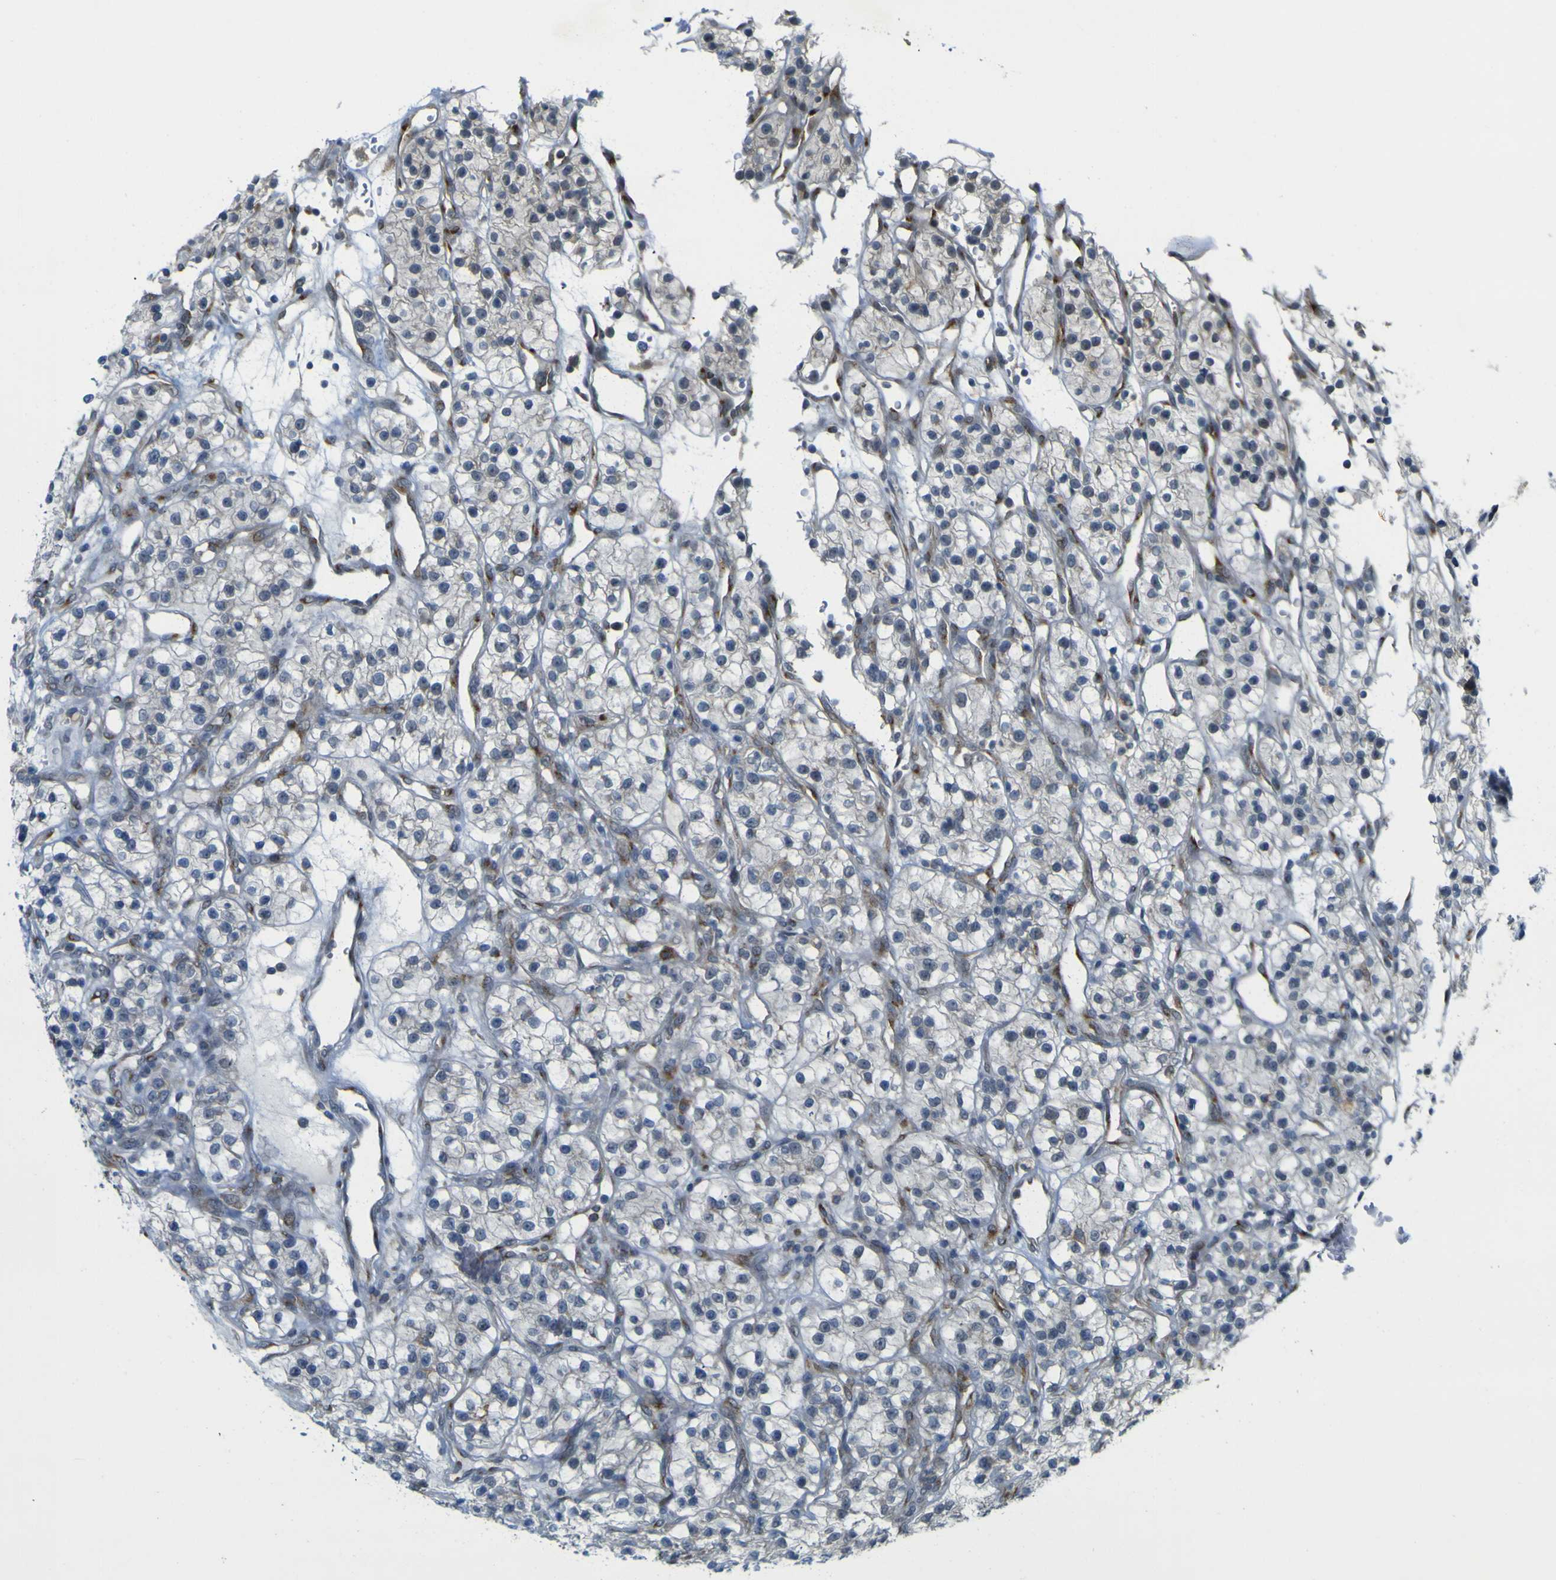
{"staining": {"intensity": "negative", "quantity": "none", "location": "none"}, "tissue": "renal cancer", "cell_type": "Tumor cells", "image_type": "cancer", "snomed": [{"axis": "morphology", "description": "Adenocarcinoma, NOS"}, {"axis": "topography", "description": "Kidney"}], "caption": "Immunohistochemistry photomicrograph of renal adenocarcinoma stained for a protein (brown), which shows no staining in tumor cells. (Immunohistochemistry (ihc), brightfield microscopy, high magnification).", "gene": "IGF2R", "patient": {"sex": "female", "age": 57}}